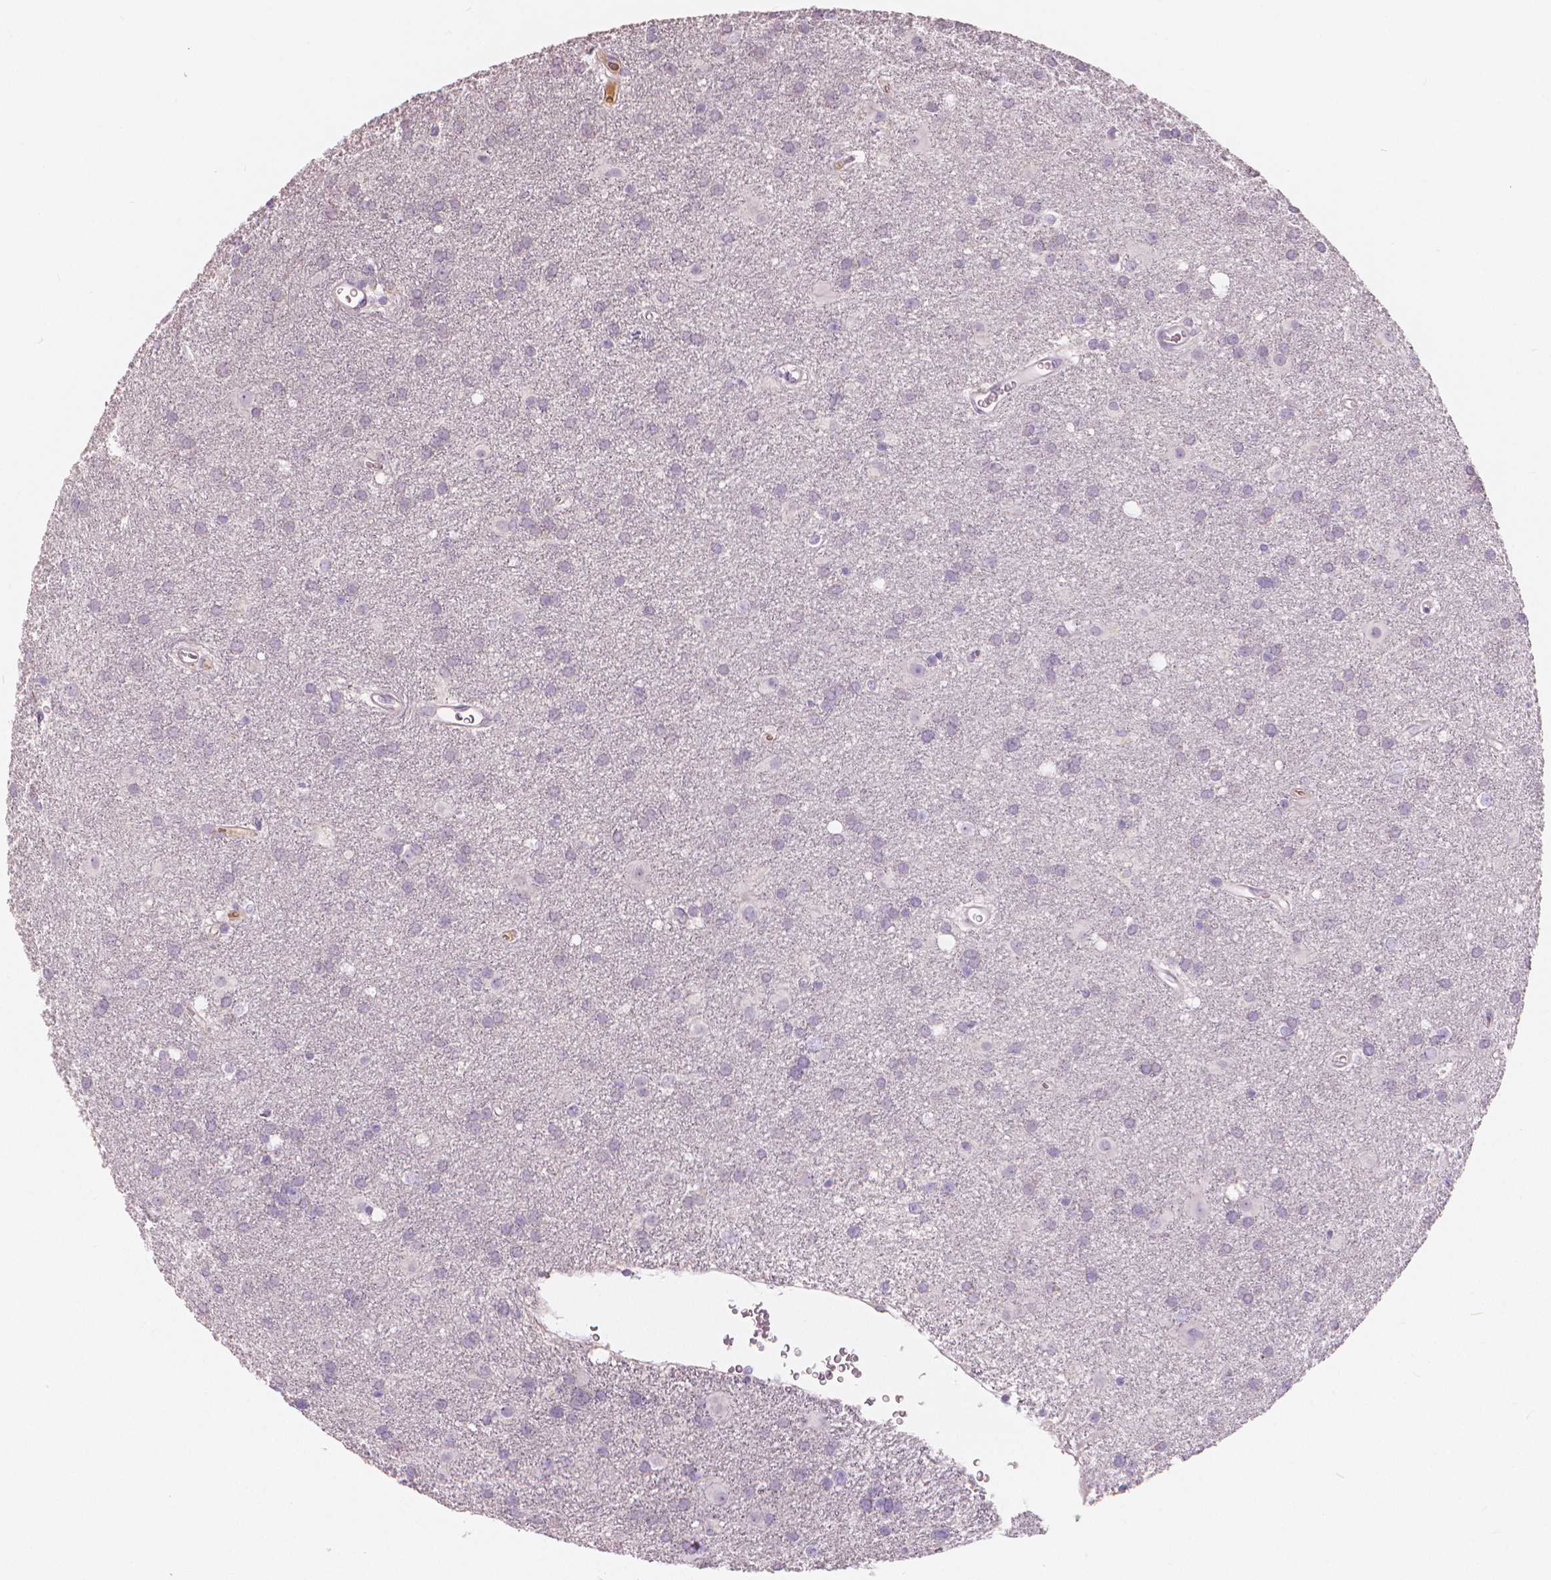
{"staining": {"intensity": "negative", "quantity": "none", "location": "none"}, "tissue": "glioma", "cell_type": "Tumor cells", "image_type": "cancer", "snomed": [{"axis": "morphology", "description": "Glioma, malignant, Low grade"}, {"axis": "topography", "description": "Brain"}], "caption": "DAB immunohistochemical staining of human low-grade glioma (malignant) exhibits no significant staining in tumor cells.", "gene": "APOA4", "patient": {"sex": "male", "age": 58}}